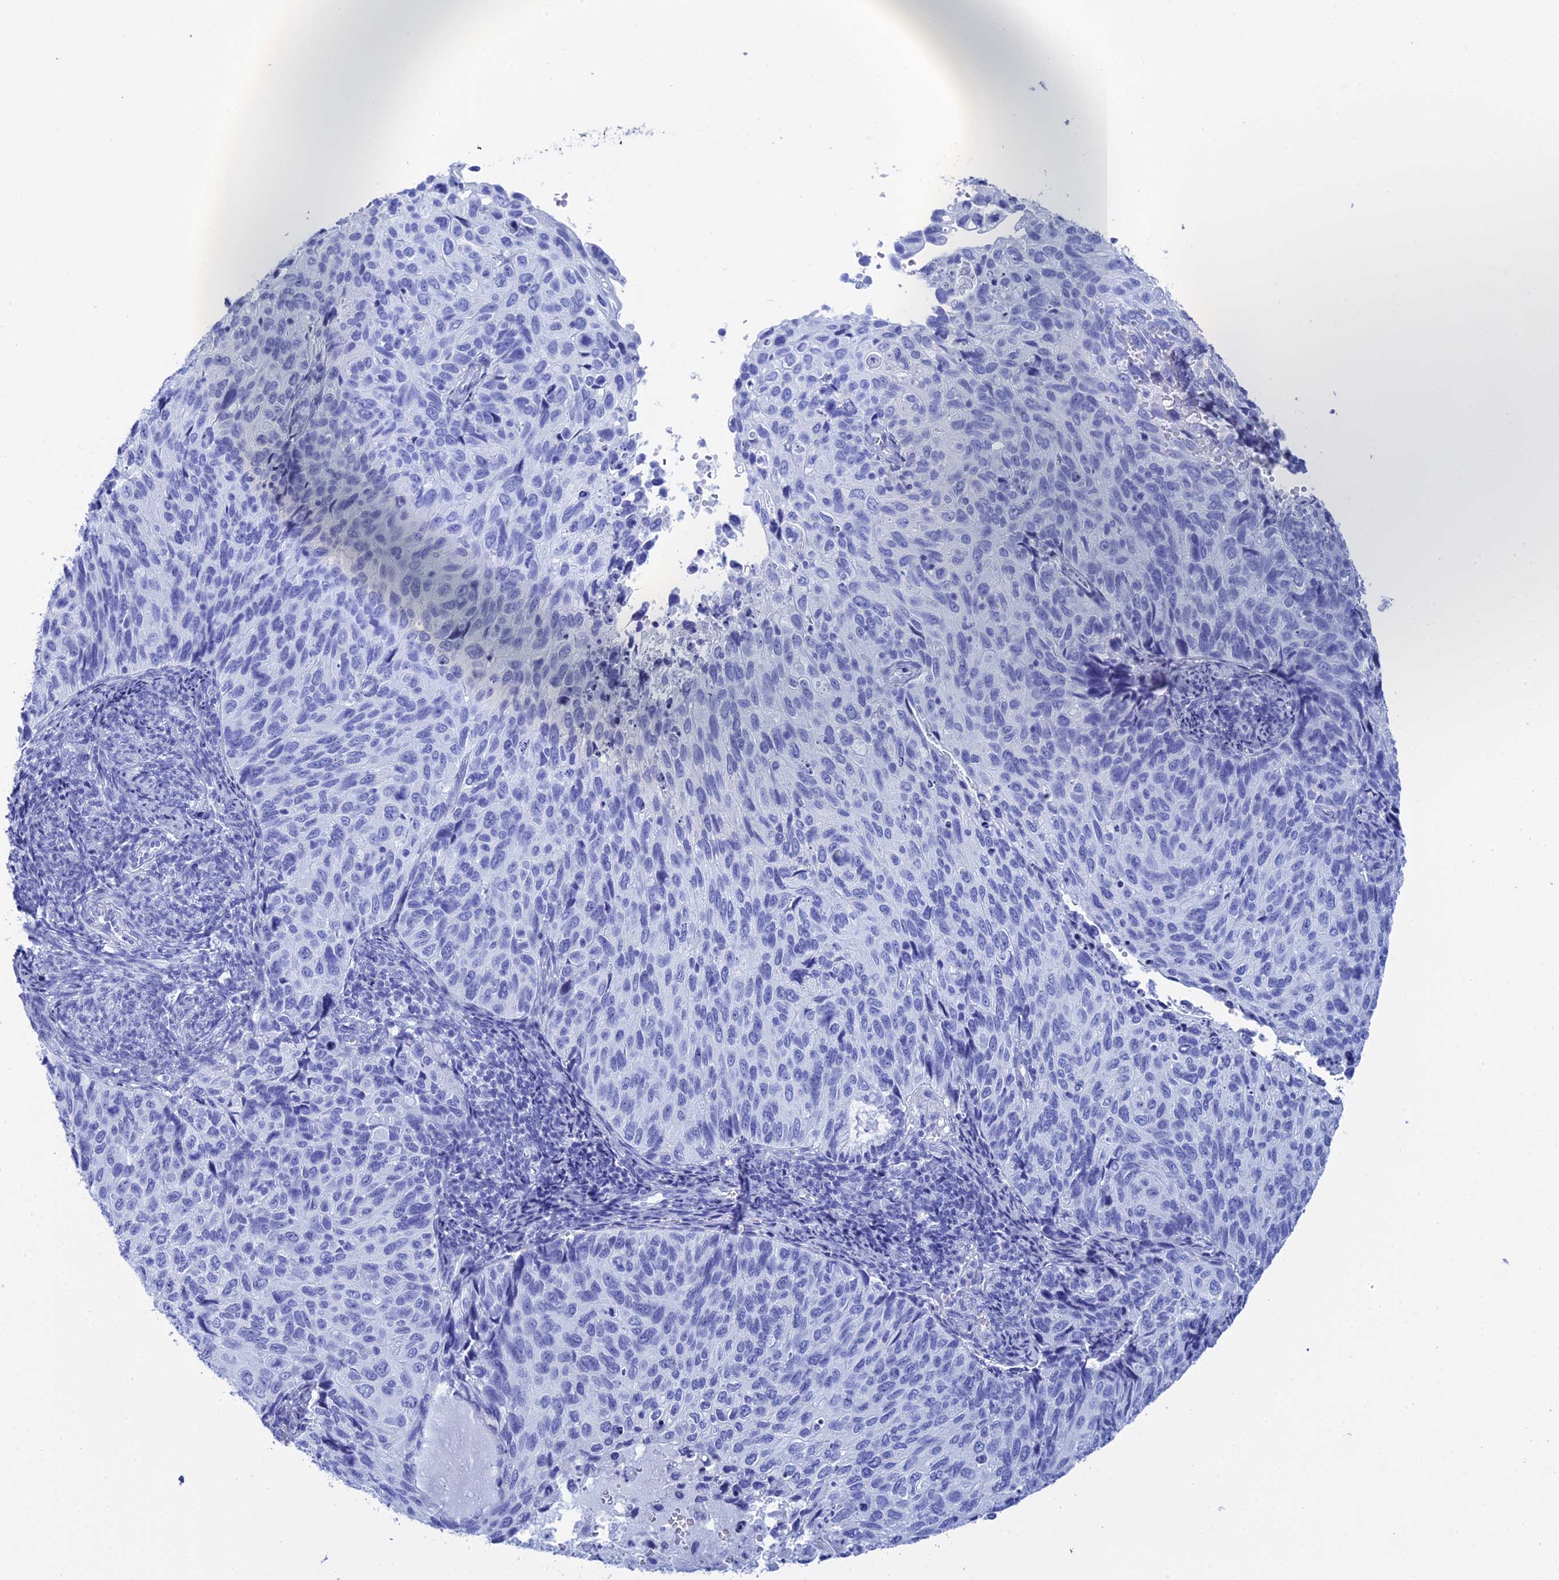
{"staining": {"intensity": "negative", "quantity": "none", "location": "none"}, "tissue": "cervical cancer", "cell_type": "Tumor cells", "image_type": "cancer", "snomed": [{"axis": "morphology", "description": "Squamous cell carcinoma, NOS"}, {"axis": "topography", "description": "Cervix"}], "caption": "Tumor cells show no significant protein staining in cervical cancer (squamous cell carcinoma). (DAB IHC with hematoxylin counter stain).", "gene": "TEX101", "patient": {"sex": "female", "age": 70}}